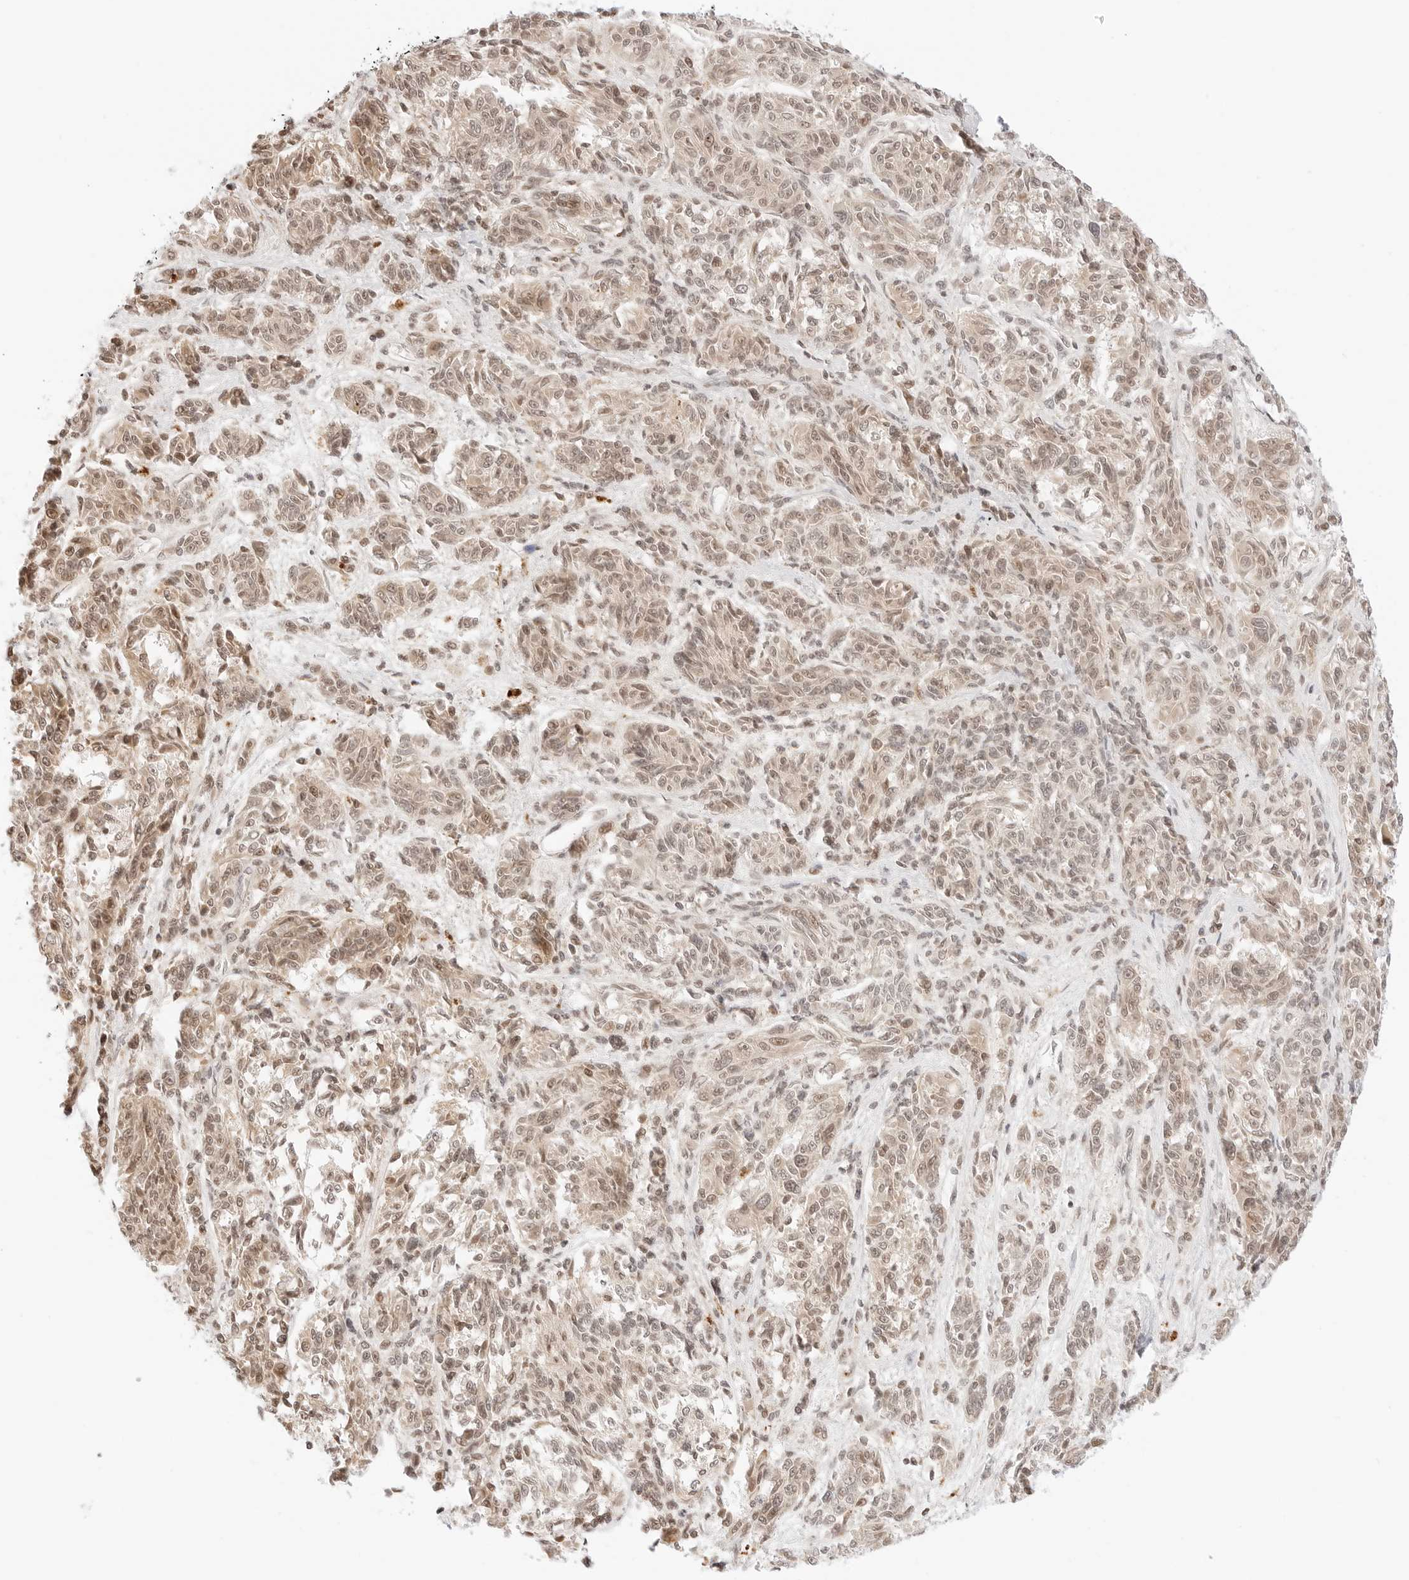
{"staining": {"intensity": "weak", "quantity": "25%-75%", "location": "cytoplasmic/membranous,nuclear"}, "tissue": "melanoma", "cell_type": "Tumor cells", "image_type": "cancer", "snomed": [{"axis": "morphology", "description": "Malignant melanoma, NOS"}, {"axis": "topography", "description": "Skin"}], "caption": "Immunohistochemical staining of human malignant melanoma displays low levels of weak cytoplasmic/membranous and nuclear protein expression in about 25%-75% of tumor cells. Using DAB (brown) and hematoxylin (blue) stains, captured at high magnification using brightfield microscopy.", "gene": "RPS6KL1", "patient": {"sex": "male", "age": 53}}